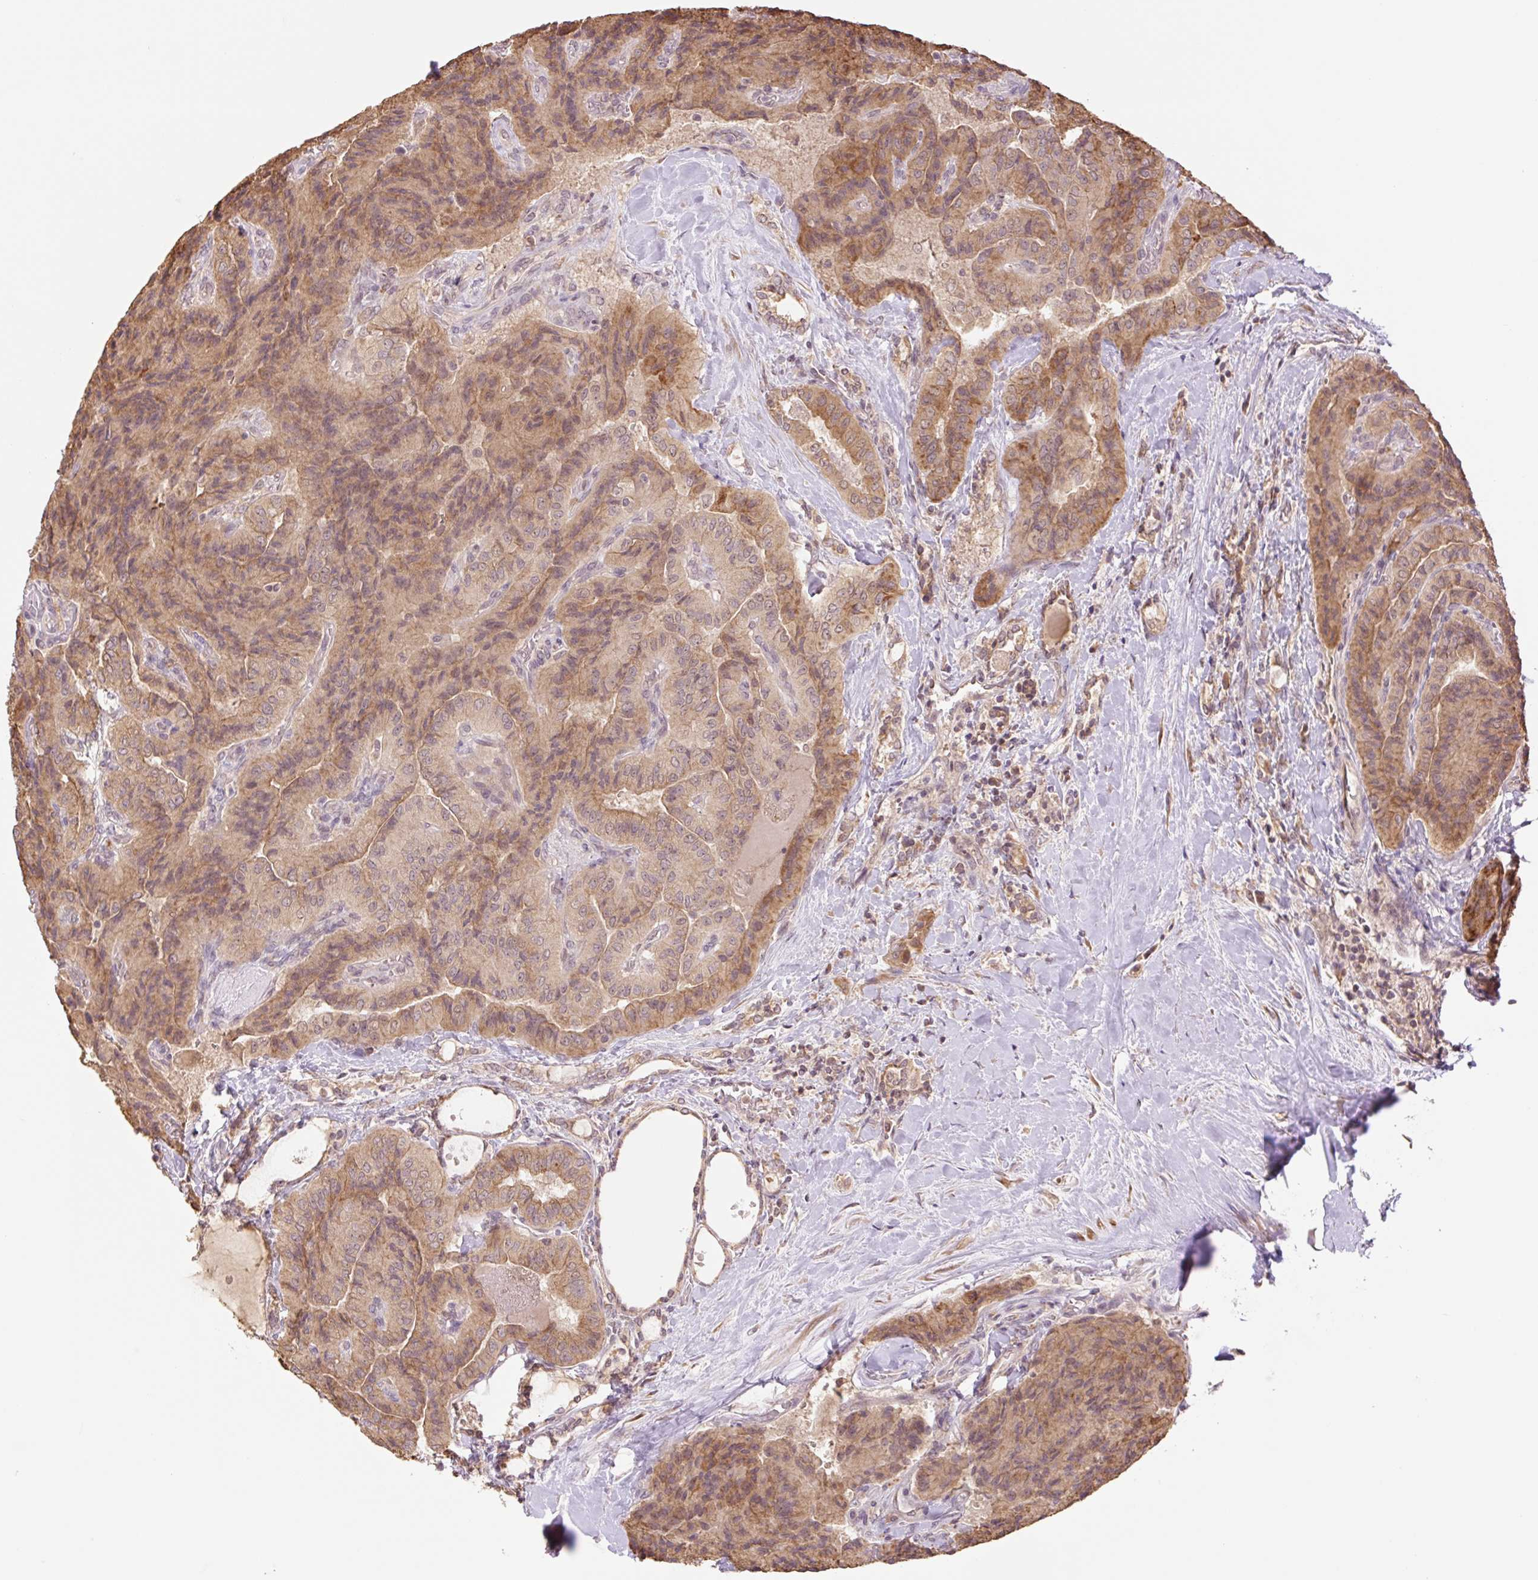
{"staining": {"intensity": "moderate", "quantity": ">75%", "location": "cytoplasmic/membranous"}, "tissue": "thyroid cancer", "cell_type": "Tumor cells", "image_type": "cancer", "snomed": [{"axis": "morphology", "description": "Normal tissue, NOS"}, {"axis": "morphology", "description": "Papillary adenocarcinoma, NOS"}, {"axis": "topography", "description": "Thyroid gland"}], "caption": "This micrograph displays immunohistochemistry staining of human thyroid papillary adenocarcinoma, with medium moderate cytoplasmic/membranous positivity in about >75% of tumor cells.", "gene": "YJU2B", "patient": {"sex": "female", "age": 59}}